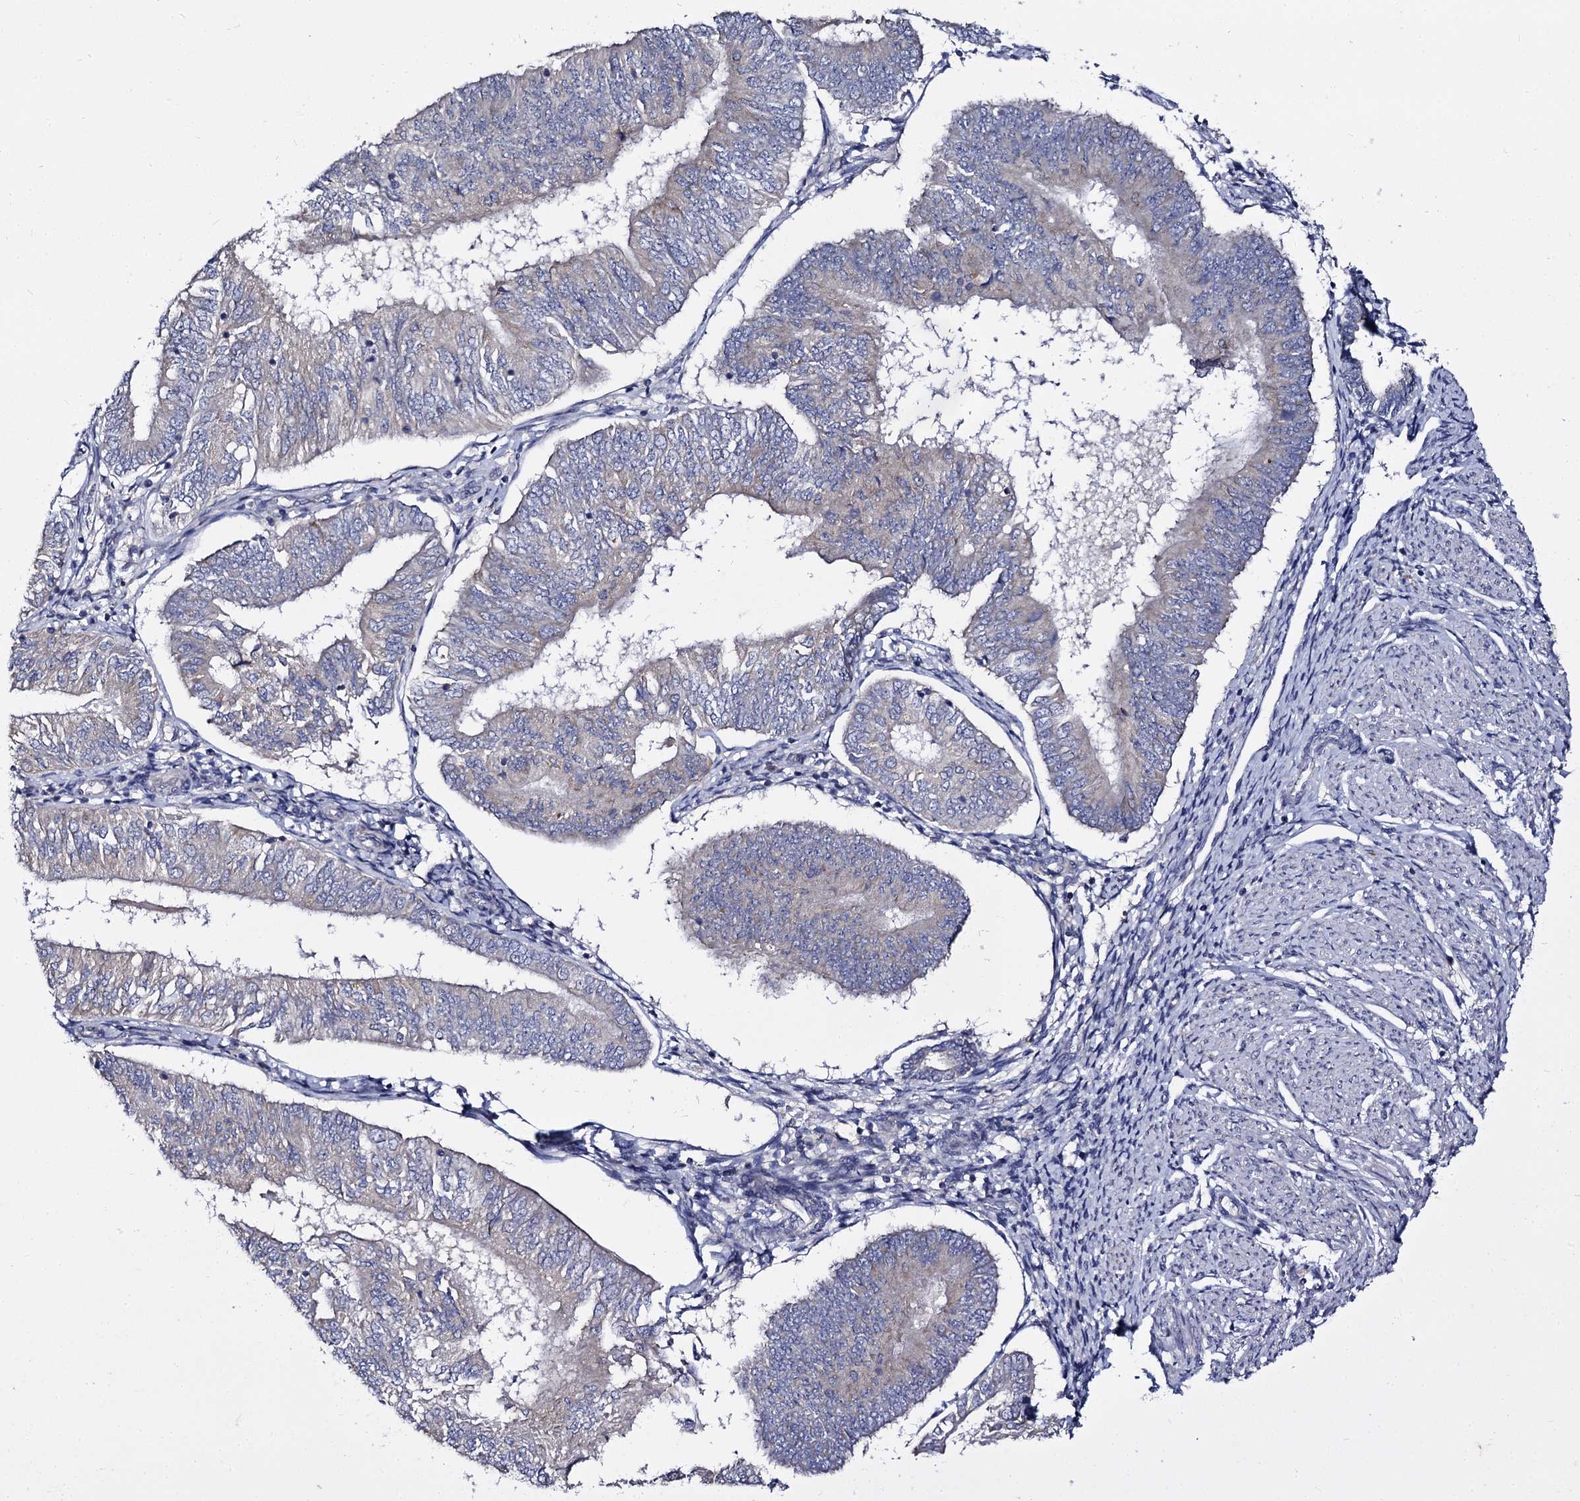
{"staining": {"intensity": "negative", "quantity": "none", "location": "none"}, "tissue": "endometrial cancer", "cell_type": "Tumor cells", "image_type": "cancer", "snomed": [{"axis": "morphology", "description": "Adenocarcinoma, NOS"}, {"axis": "topography", "description": "Endometrium"}], "caption": "IHC photomicrograph of adenocarcinoma (endometrial) stained for a protein (brown), which displays no expression in tumor cells.", "gene": "PANX2", "patient": {"sex": "female", "age": 58}}